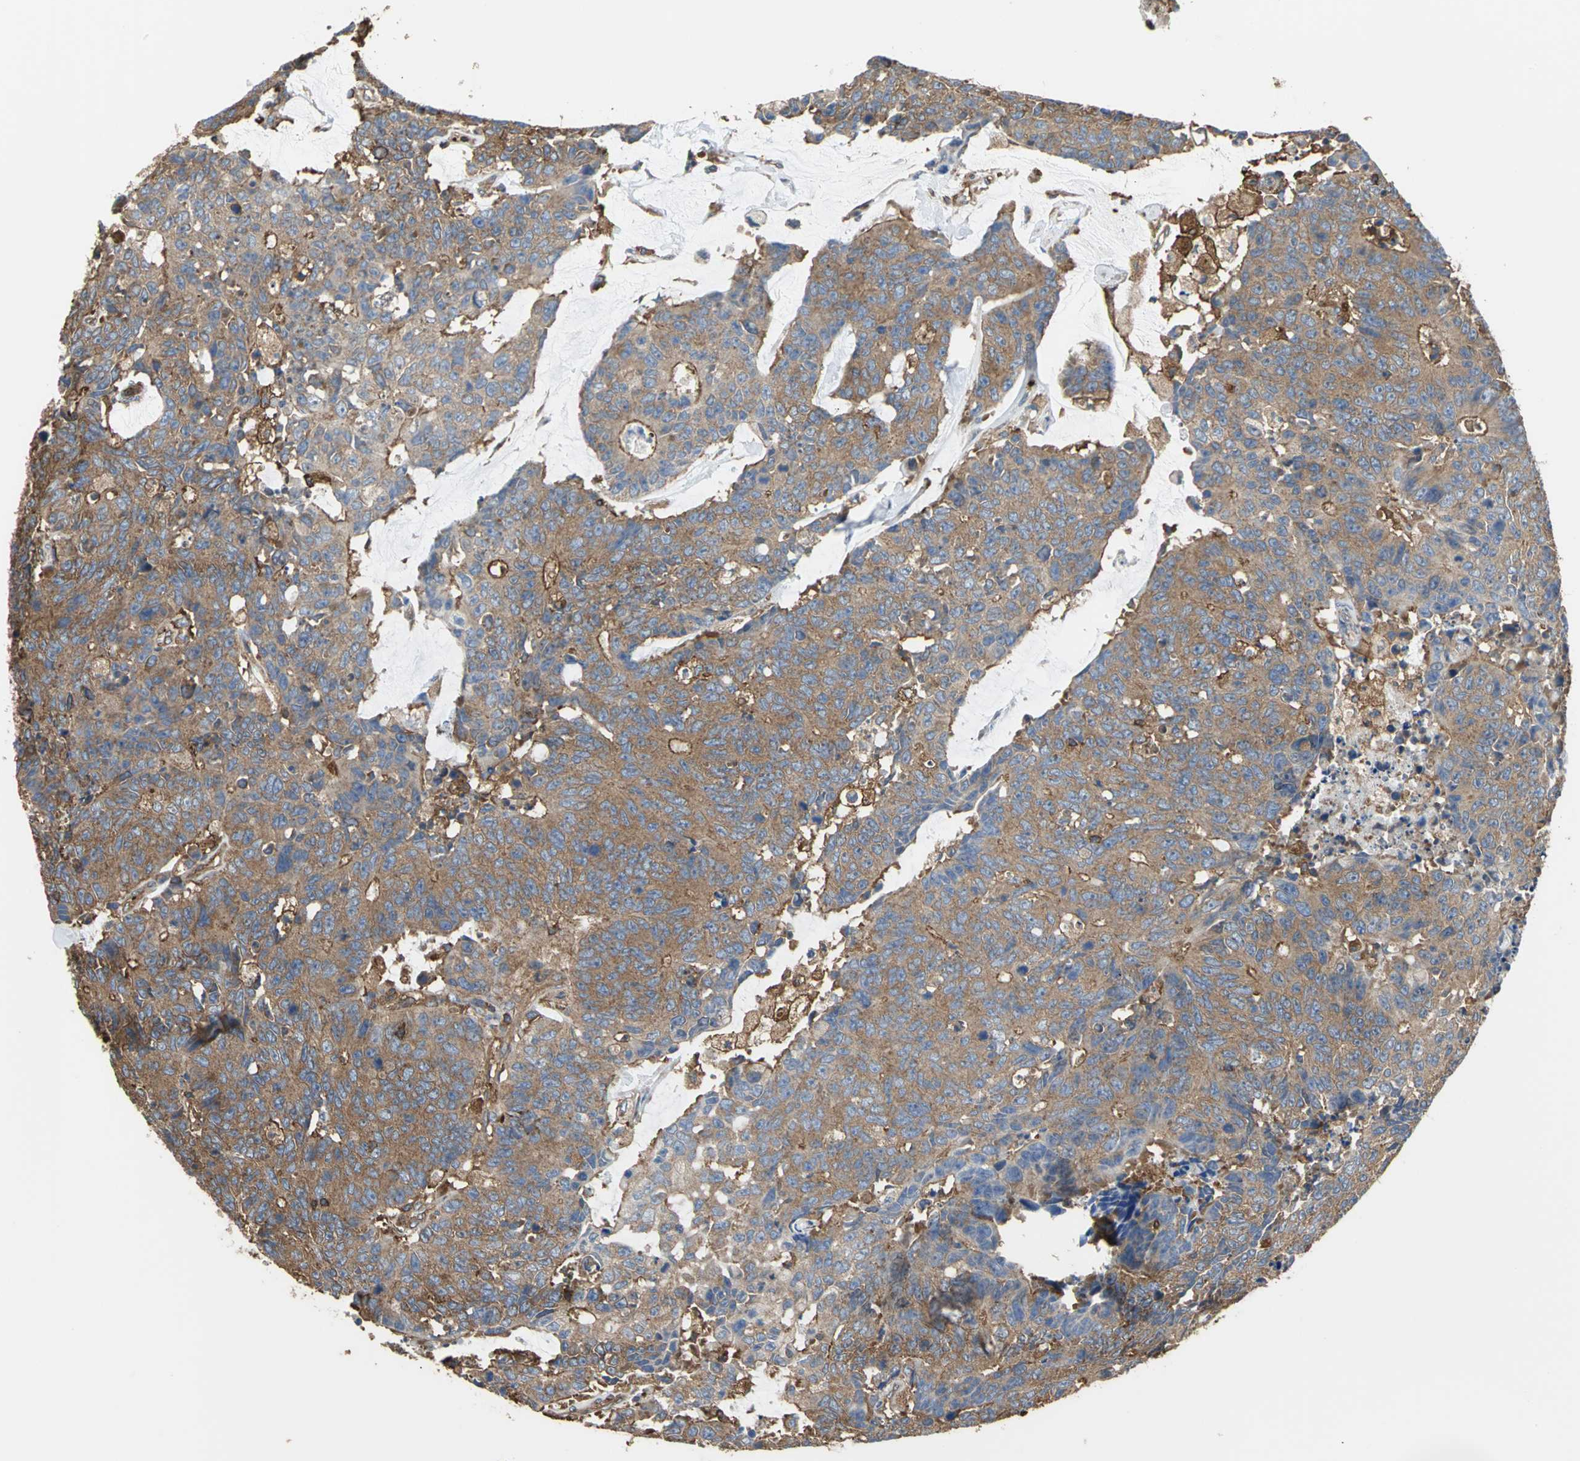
{"staining": {"intensity": "moderate", "quantity": ">75%", "location": "cytoplasmic/membranous"}, "tissue": "colorectal cancer", "cell_type": "Tumor cells", "image_type": "cancer", "snomed": [{"axis": "morphology", "description": "Adenocarcinoma, NOS"}, {"axis": "topography", "description": "Colon"}], "caption": "Immunohistochemical staining of human colorectal adenocarcinoma displays medium levels of moderate cytoplasmic/membranous positivity in about >75% of tumor cells. (brown staining indicates protein expression, while blue staining denotes nuclei).", "gene": "TLN1", "patient": {"sex": "female", "age": 86}}